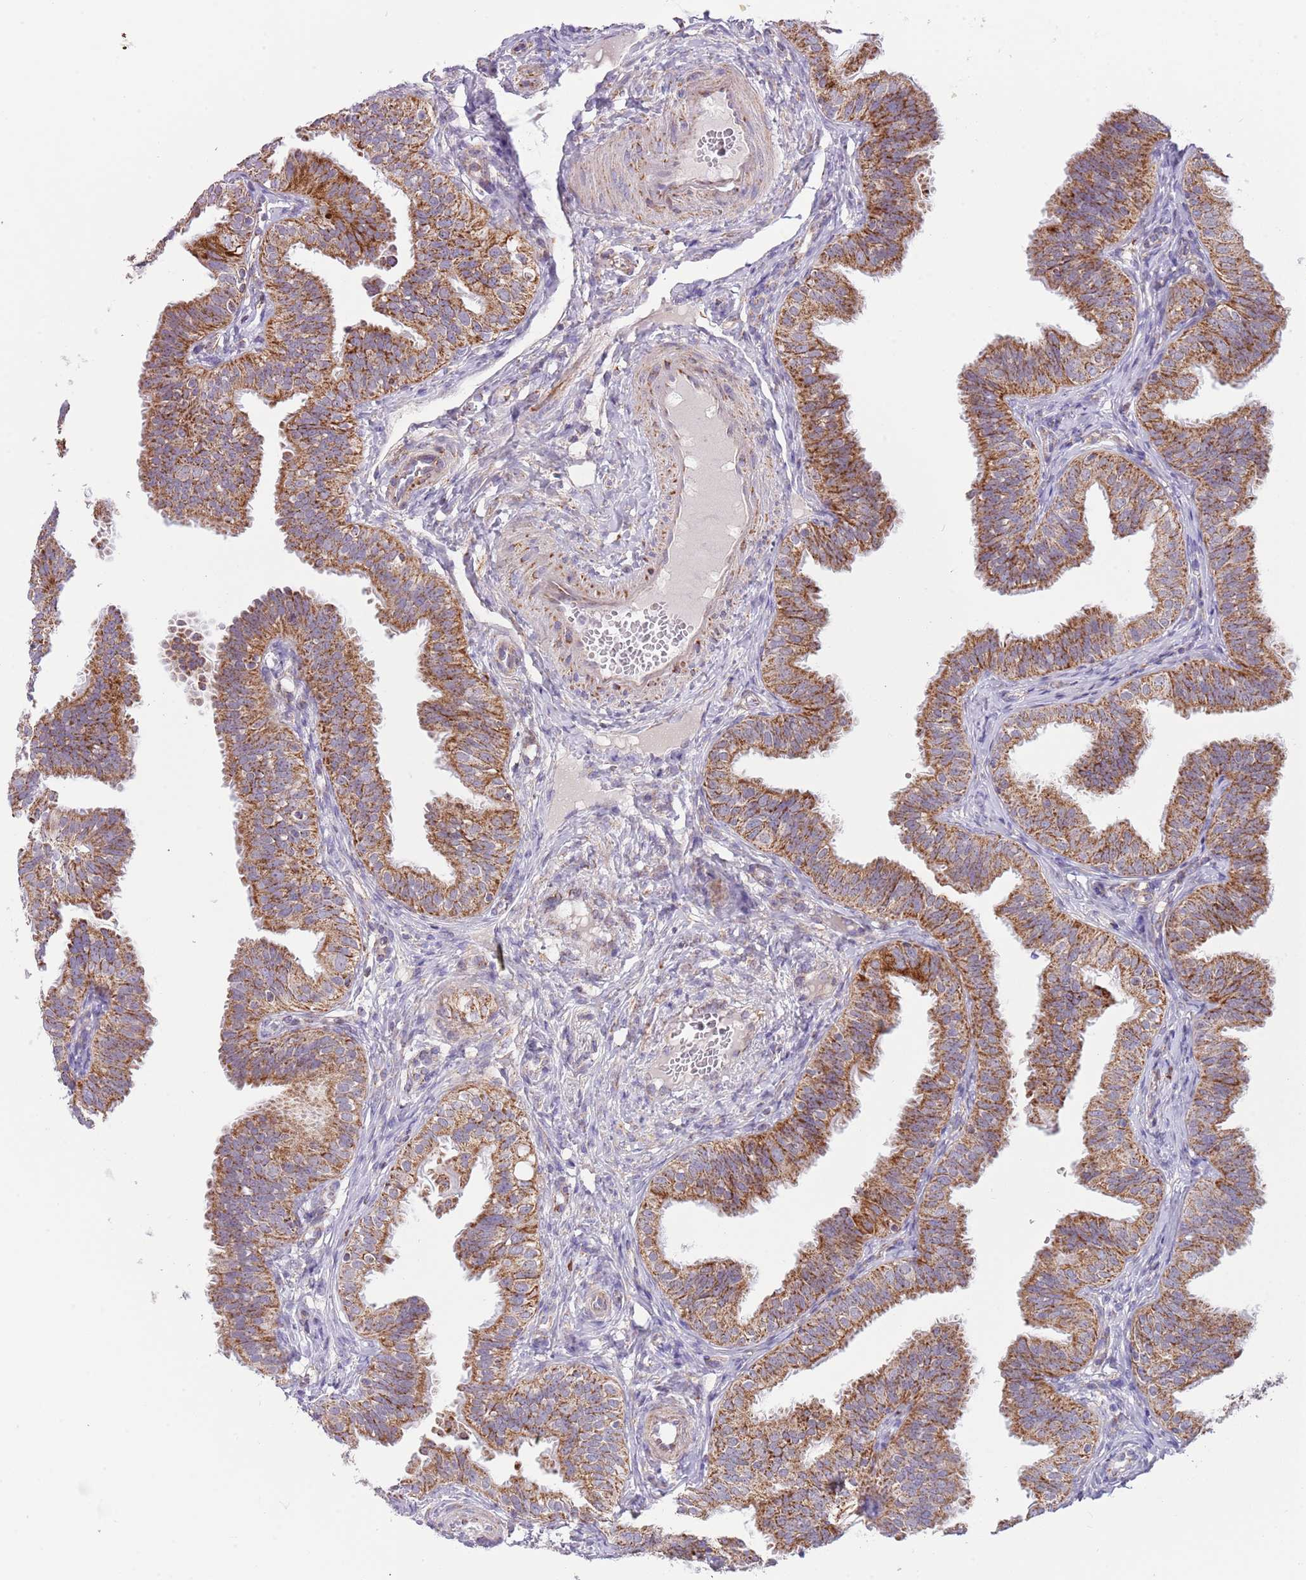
{"staining": {"intensity": "strong", "quantity": ">75%", "location": "cytoplasmic/membranous"}, "tissue": "fallopian tube", "cell_type": "Glandular cells", "image_type": "normal", "snomed": [{"axis": "morphology", "description": "Normal tissue, NOS"}, {"axis": "topography", "description": "Fallopian tube"}], "caption": "The immunohistochemical stain labels strong cytoplasmic/membranous staining in glandular cells of benign fallopian tube.", "gene": "LHX6", "patient": {"sex": "female", "age": 35}}